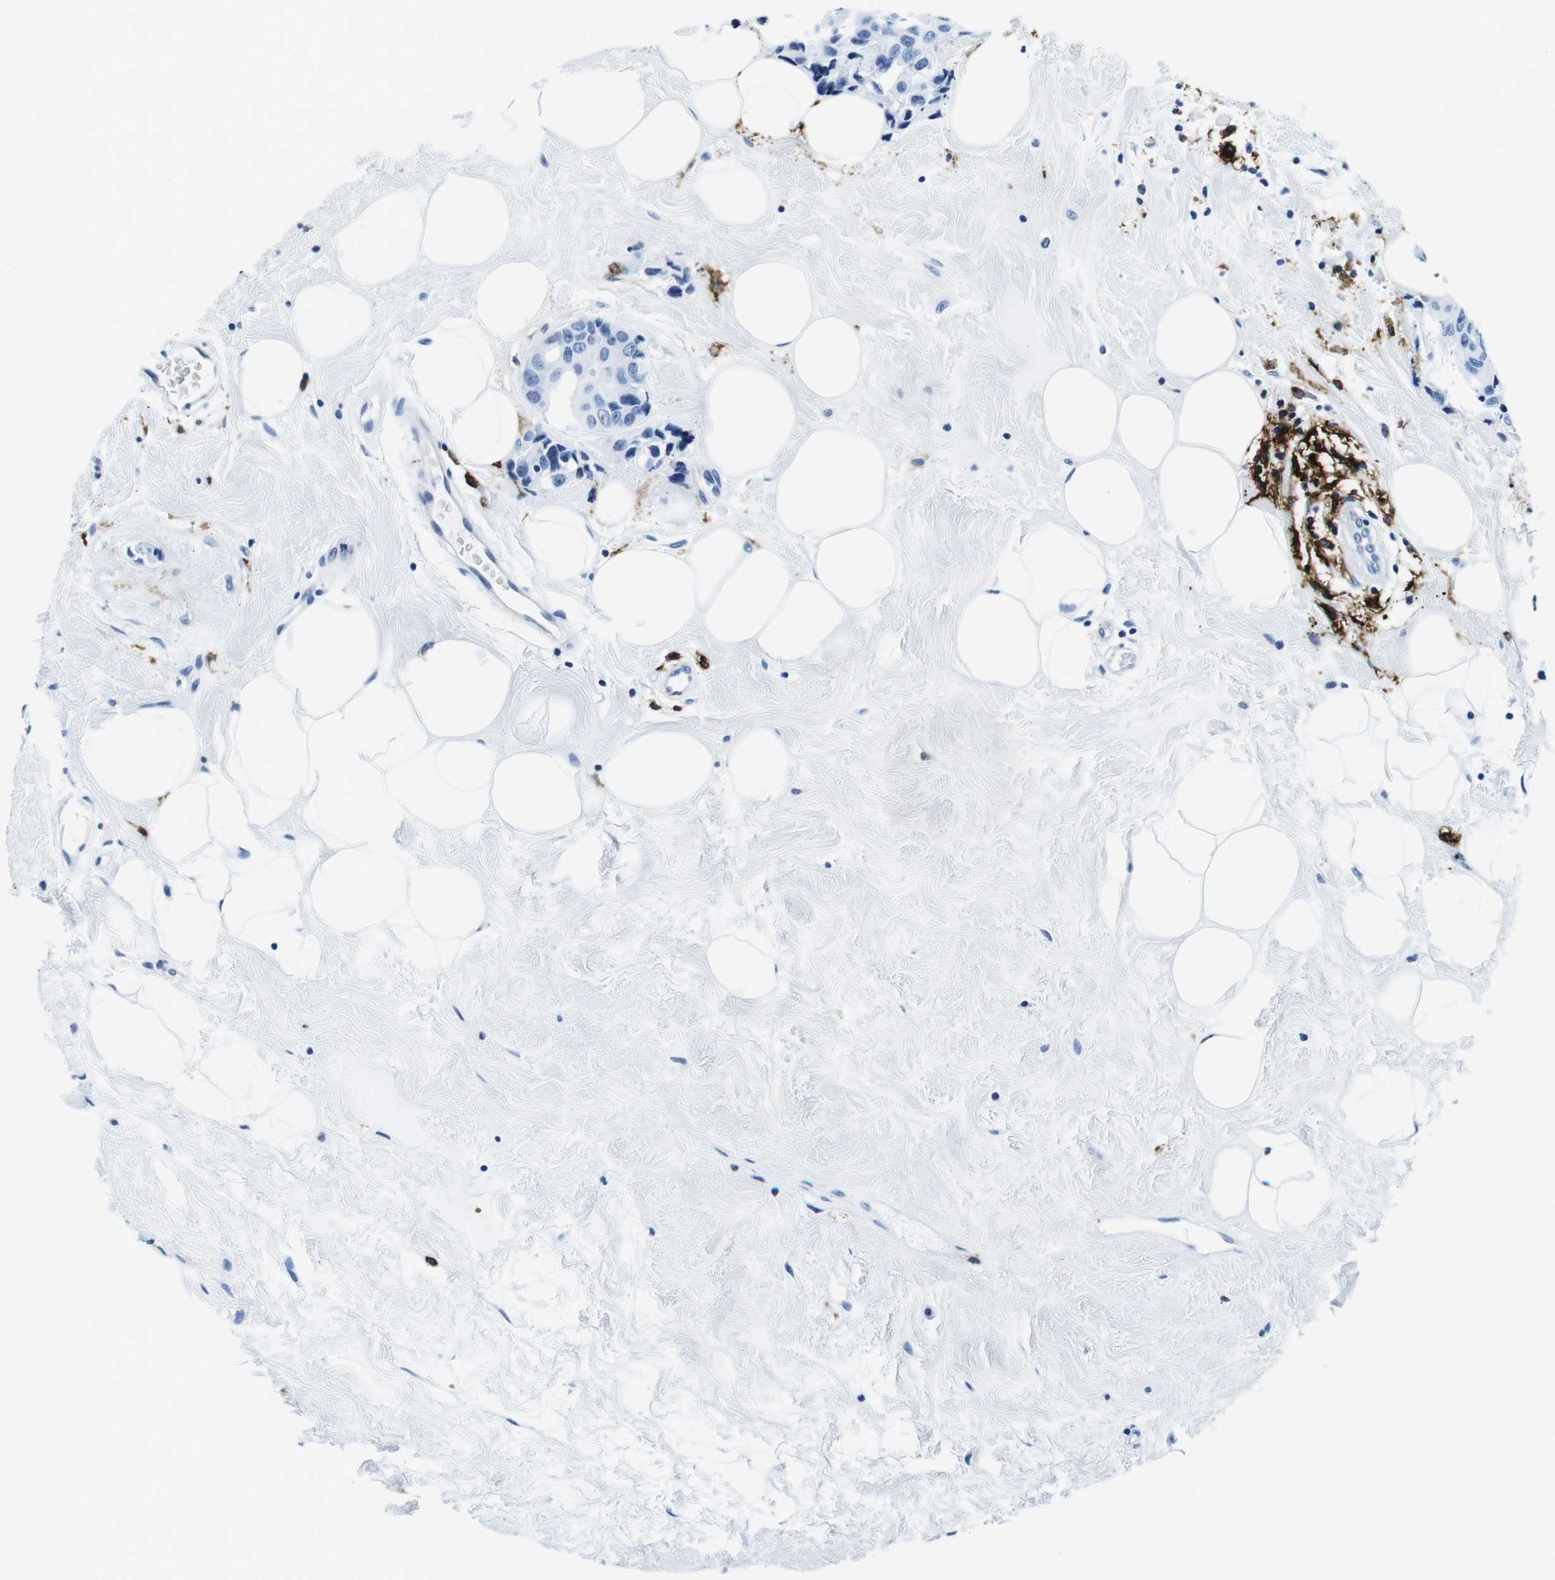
{"staining": {"intensity": "negative", "quantity": "none", "location": "none"}, "tissue": "breast cancer", "cell_type": "Tumor cells", "image_type": "cancer", "snomed": [{"axis": "morphology", "description": "Normal tissue, NOS"}, {"axis": "morphology", "description": "Duct carcinoma"}, {"axis": "topography", "description": "Breast"}], "caption": "Immunohistochemical staining of breast cancer (invasive ductal carcinoma) displays no significant positivity in tumor cells.", "gene": "HLA-DRB1", "patient": {"sex": "female", "age": 39}}